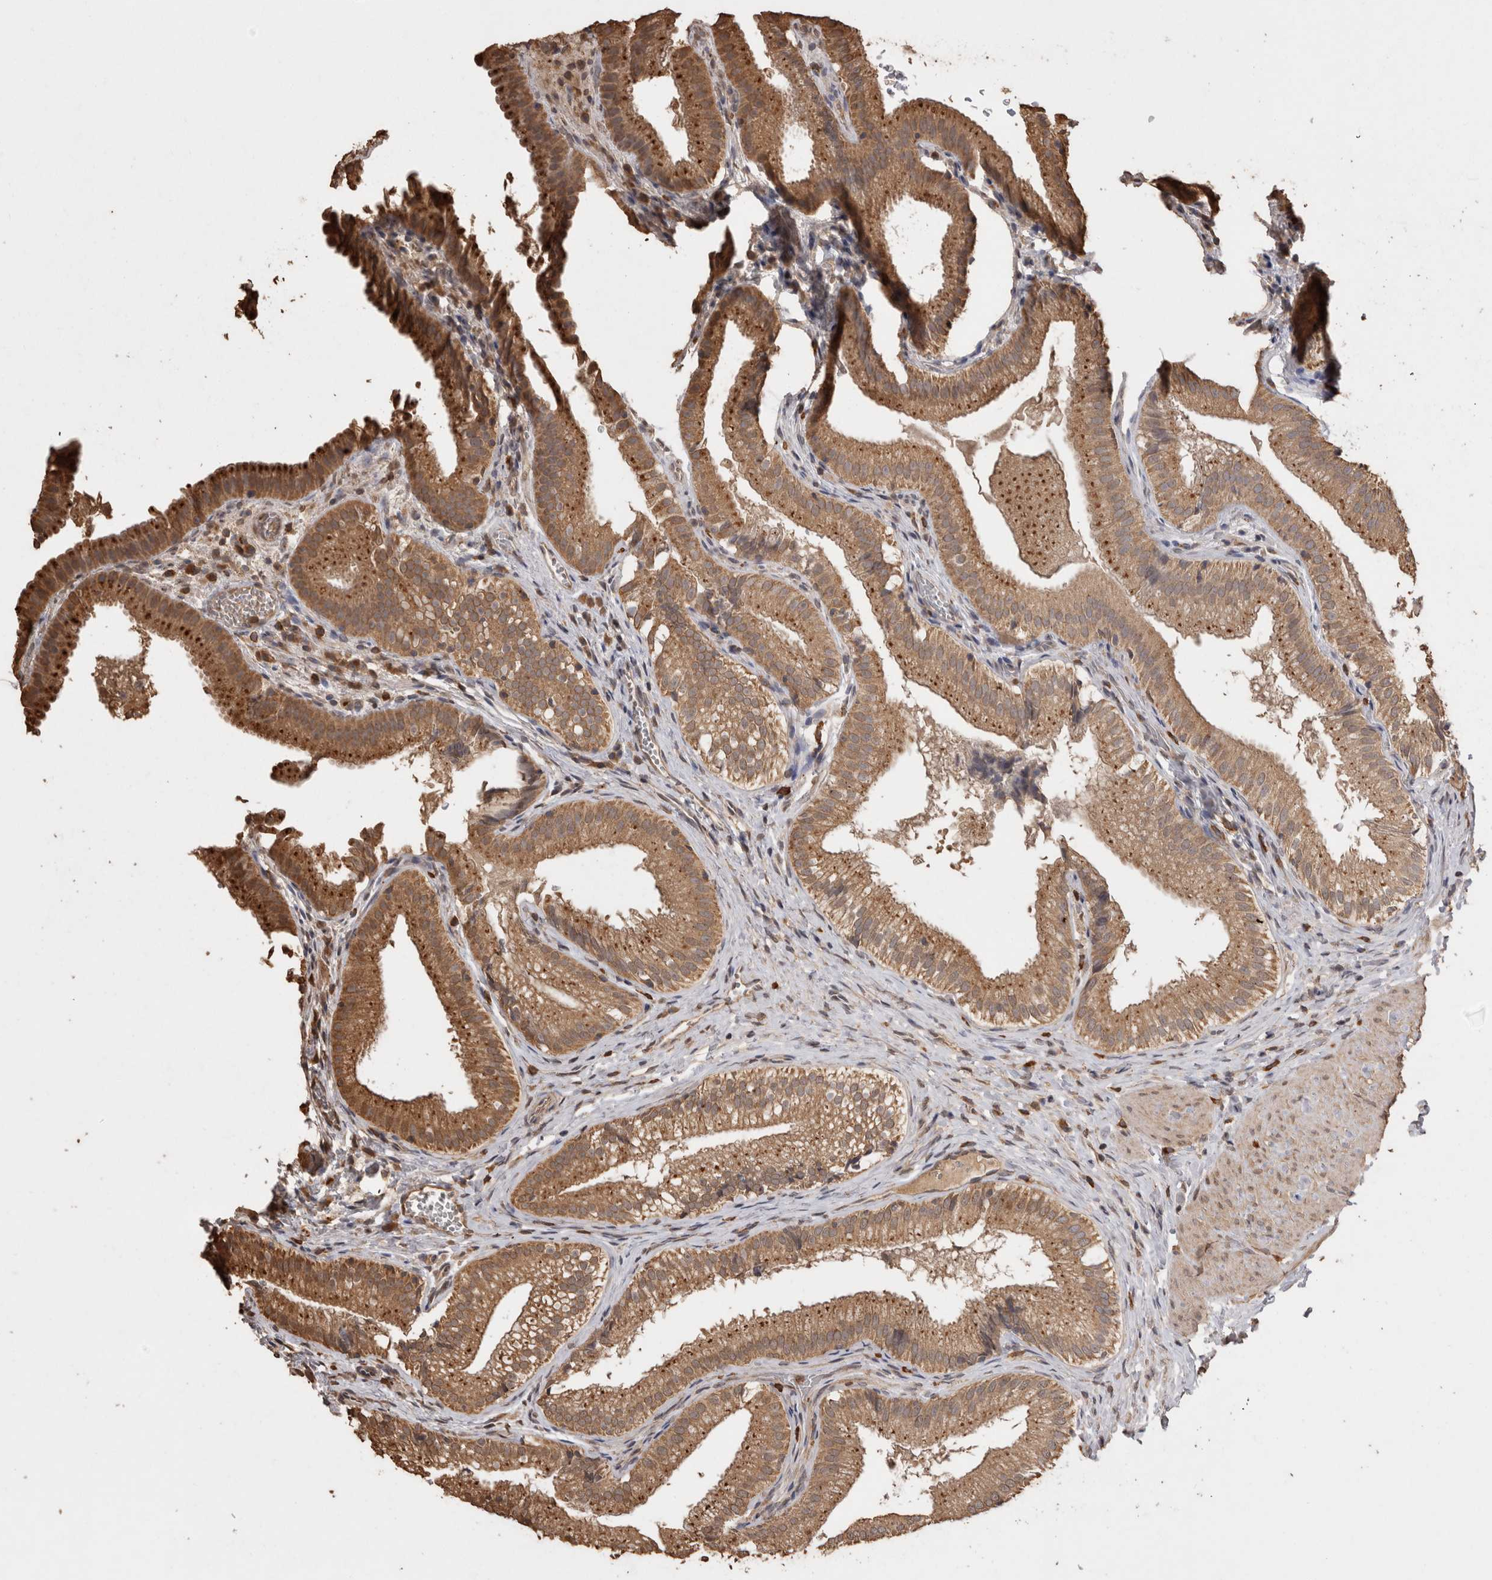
{"staining": {"intensity": "moderate", "quantity": ">75%", "location": "cytoplasmic/membranous"}, "tissue": "gallbladder", "cell_type": "Glandular cells", "image_type": "normal", "snomed": [{"axis": "morphology", "description": "Normal tissue, NOS"}, {"axis": "topography", "description": "Gallbladder"}], "caption": "Glandular cells exhibit moderate cytoplasmic/membranous positivity in about >75% of cells in normal gallbladder. (DAB (3,3'-diaminobenzidine) IHC with brightfield microscopy, high magnification).", "gene": "SOCS5", "patient": {"sex": "female", "age": 30}}